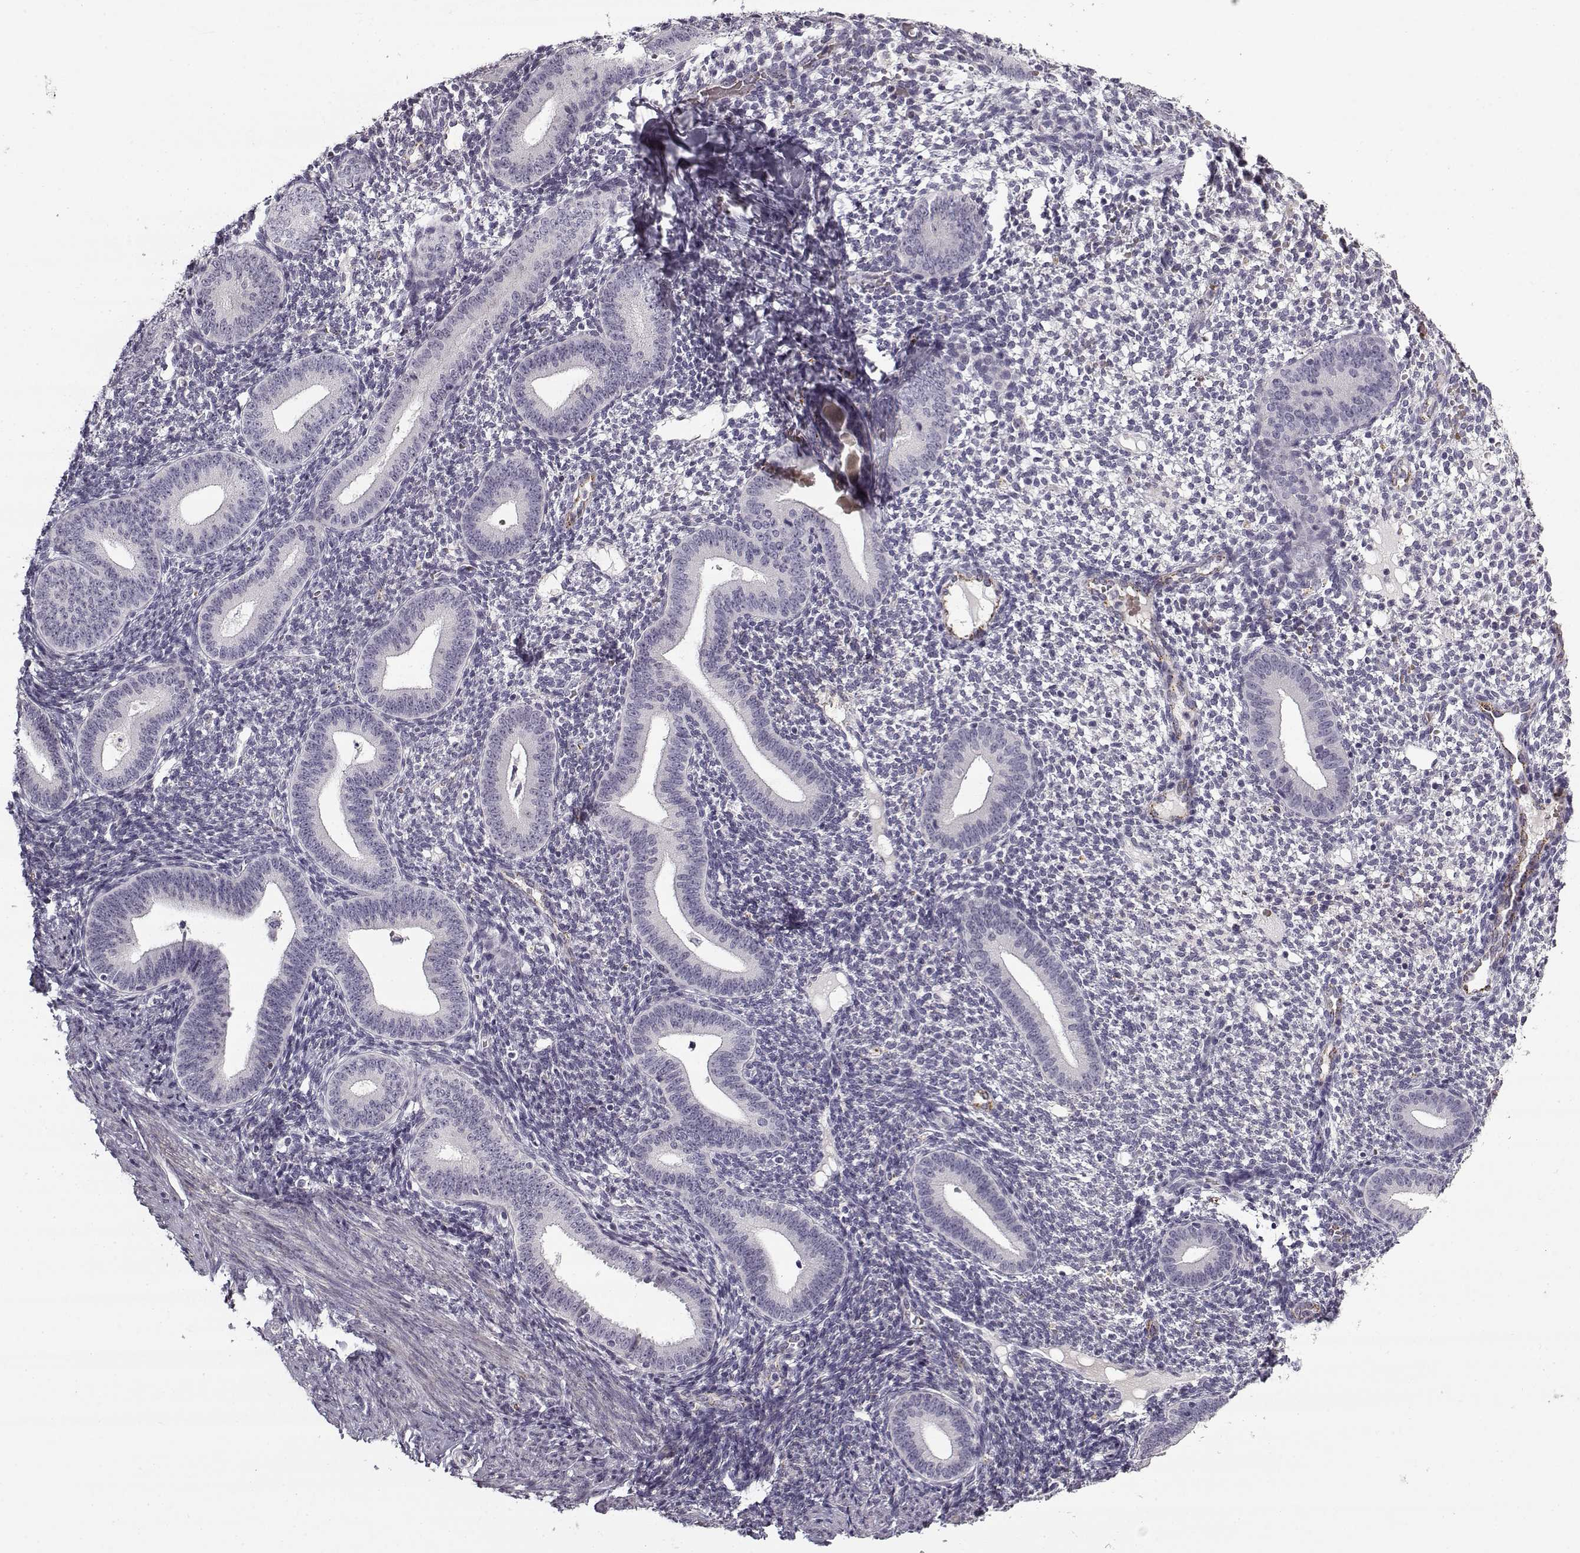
{"staining": {"intensity": "negative", "quantity": "none", "location": "none"}, "tissue": "endometrium", "cell_type": "Cells in endometrial stroma", "image_type": "normal", "snomed": [{"axis": "morphology", "description": "Normal tissue, NOS"}, {"axis": "topography", "description": "Endometrium"}], "caption": "Immunohistochemistry histopathology image of benign human endometrium stained for a protein (brown), which reveals no expression in cells in endometrial stroma.", "gene": "SNCA", "patient": {"sex": "female", "age": 40}}